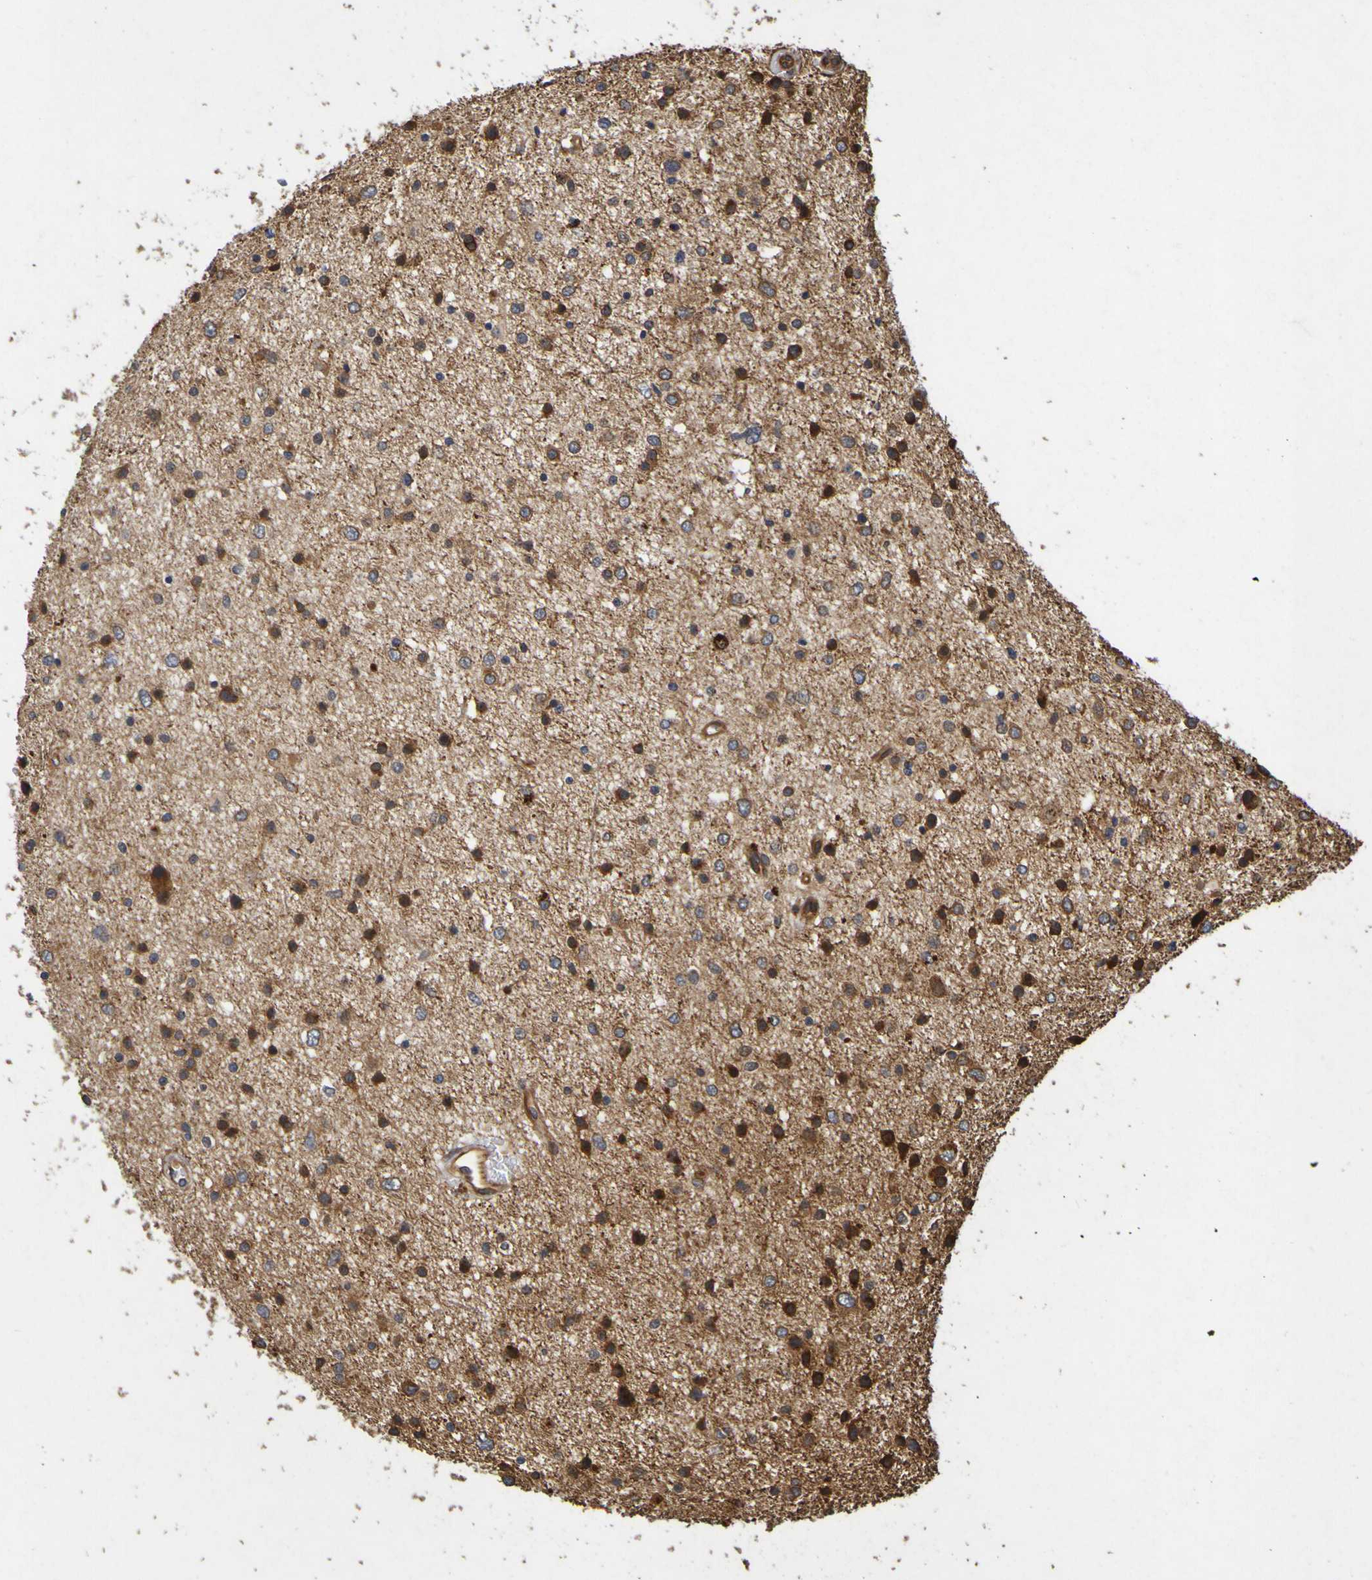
{"staining": {"intensity": "strong", "quantity": ">75%", "location": "cytoplasmic/membranous"}, "tissue": "glioma", "cell_type": "Tumor cells", "image_type": "cancer", "snomed": [{"axis": "morphology", "description": "Glioma, malignant, Low grade"}, {"axis": "topography", "description": "Brain"}], "caption": "The histopathology image reveals staining of malignant low-grade glioma, revealing strong cytoplasmic/membranous protein positivity (brown color) within tumor cells.", "gene": "OCRL", "patient": {"sex": "female", "age": 37}}